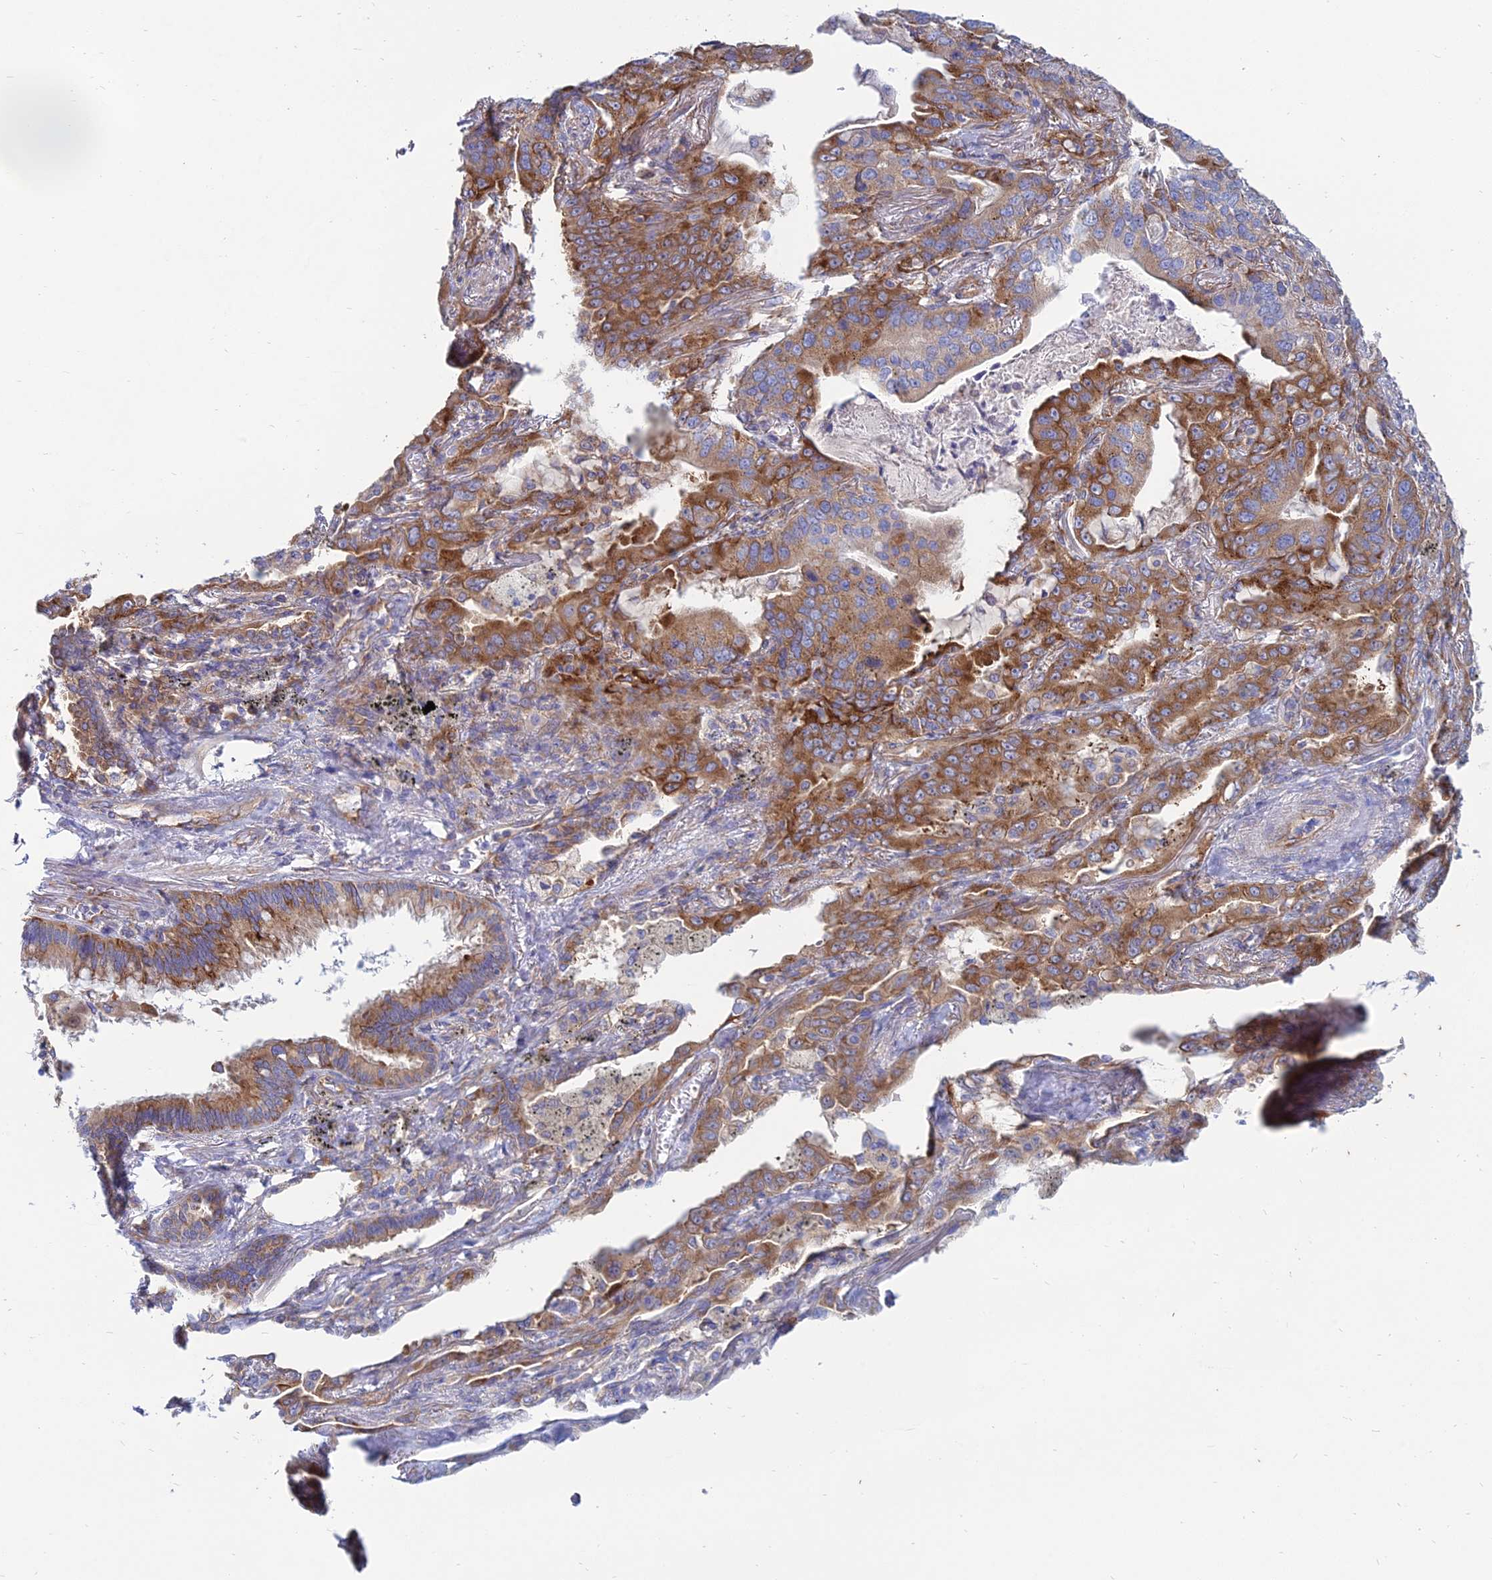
{"staining": {"intensity": "strong", "quantity": "25%-75%", "location": "cytoplasmic/membranous"}, "tissue": "lung cancer", "cell_type": "Tumor cells", "image_type": "cancer", "snomed": [{"axis": "morphology", "description": "Adenocarcinoma, NOS"}, {"axis": "topography", "description": "Lung"}], "caption": "IHC staining of adenocarcinoma (lung), which reveals high levels of strong cytoplasmic/membranous expression in about 25%-75% of tumor cells indicating strong cytoplasmic/membranous protein expression. The staining was performed using DAB (brown) for protein detection and nuclei were counterstained in hematoxylin (blue).", "gene": "TXLNA", "patient": {"sex": "male", "age": 67}}